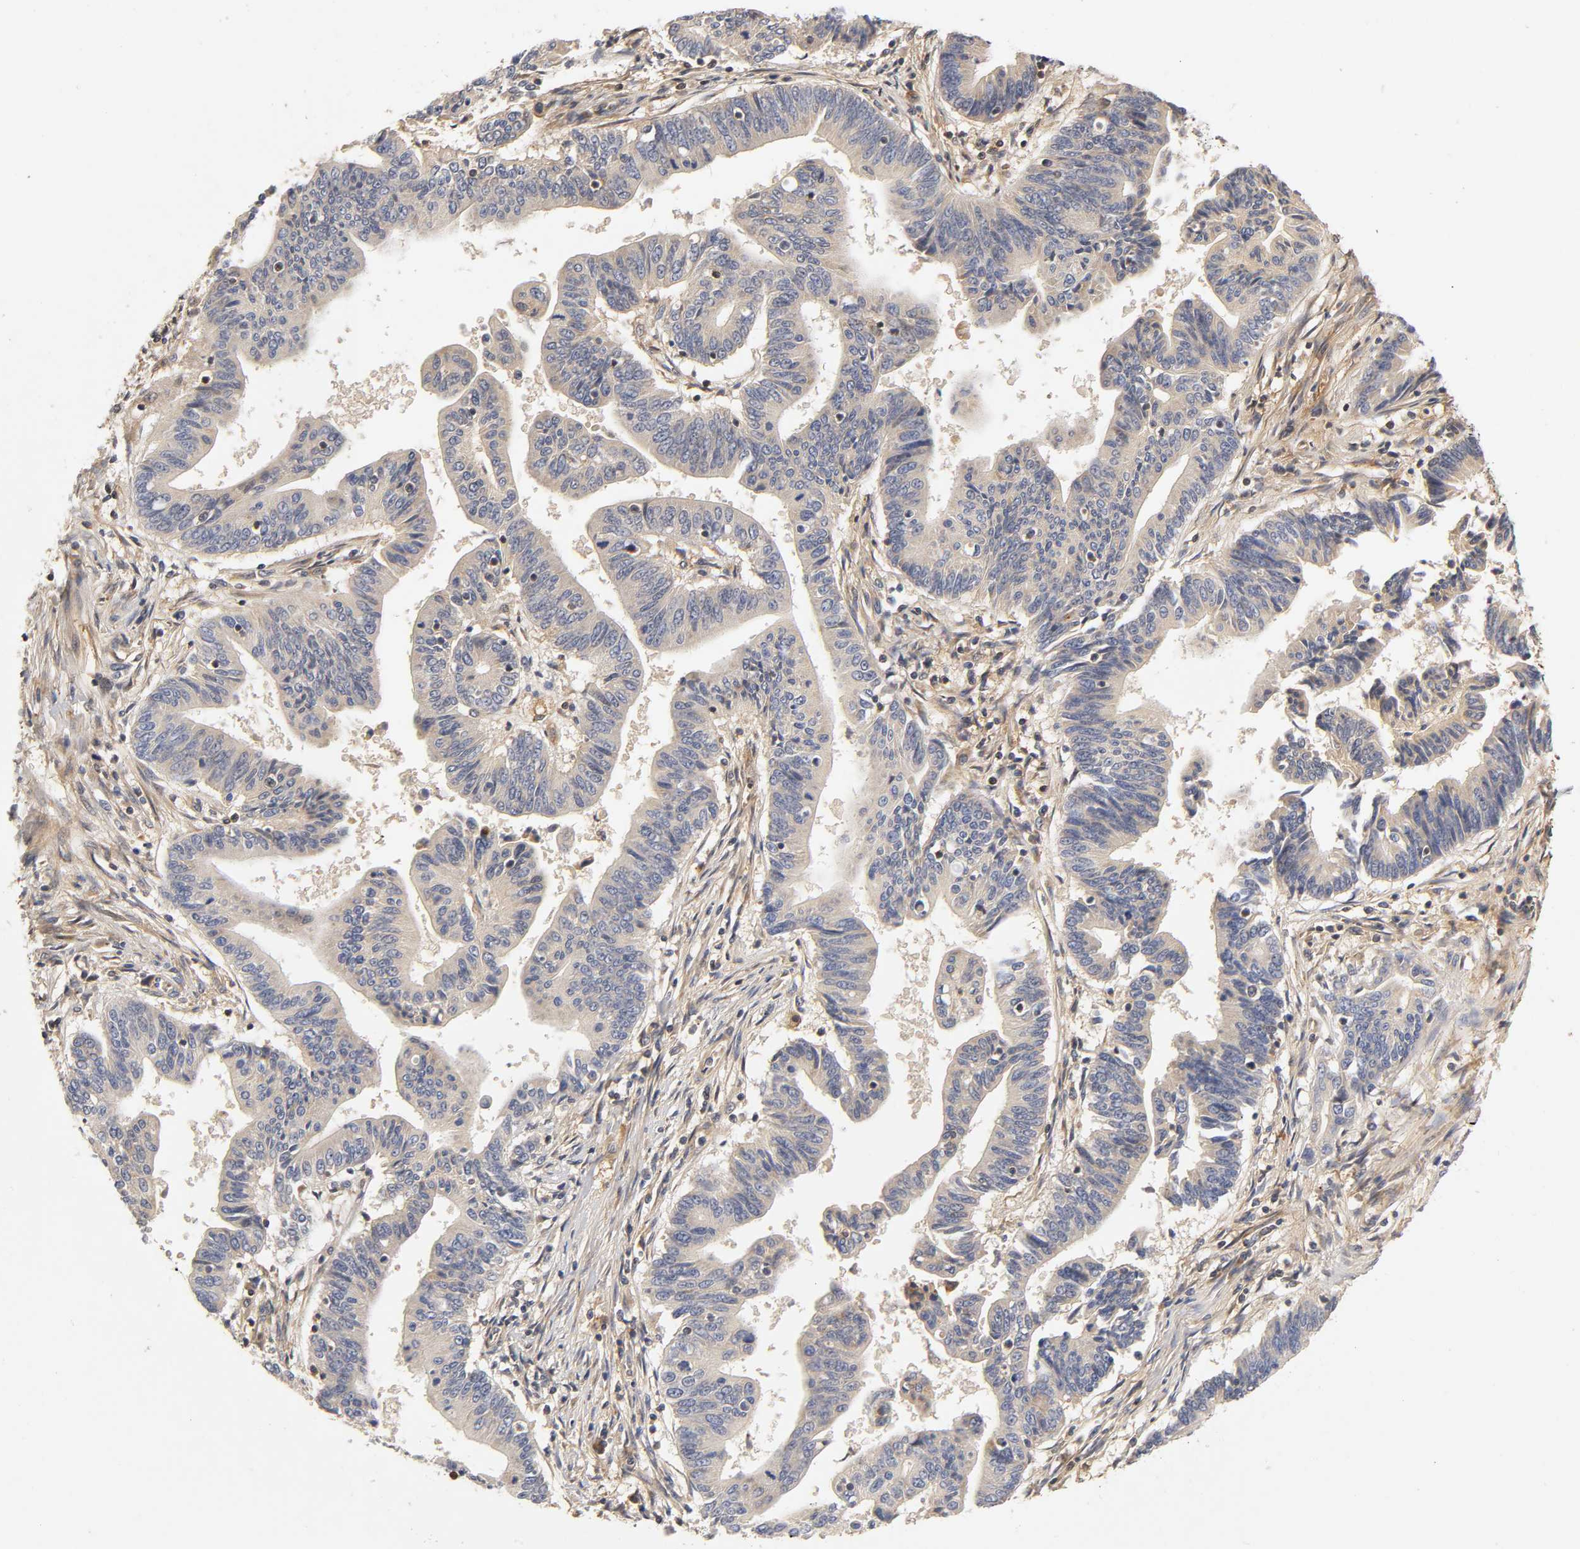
{"staining": {"intensity": "weak", "quantity": ">75%", "location": "cytoplasmic/membranous"}, "tissue": "pancreatic cancer", "cell_type": "Tumor cells", "image_type": "cancer", "snomed": [{"axis": "morphology", "description": "Adenocarcinoma, NOS"}, {"axis": "topography", "description": "Pancreas"}], "caption": "The immunohistochemical stain highlights weak cytoplasmic/membranous staining in tumor cells of adenocarcinoma (pancreatic) tissue. (DAB IHC with brightfield microscopy, high magnification).", "gene": "RHOA", "patient": {"sex": "female", "age": 48}}